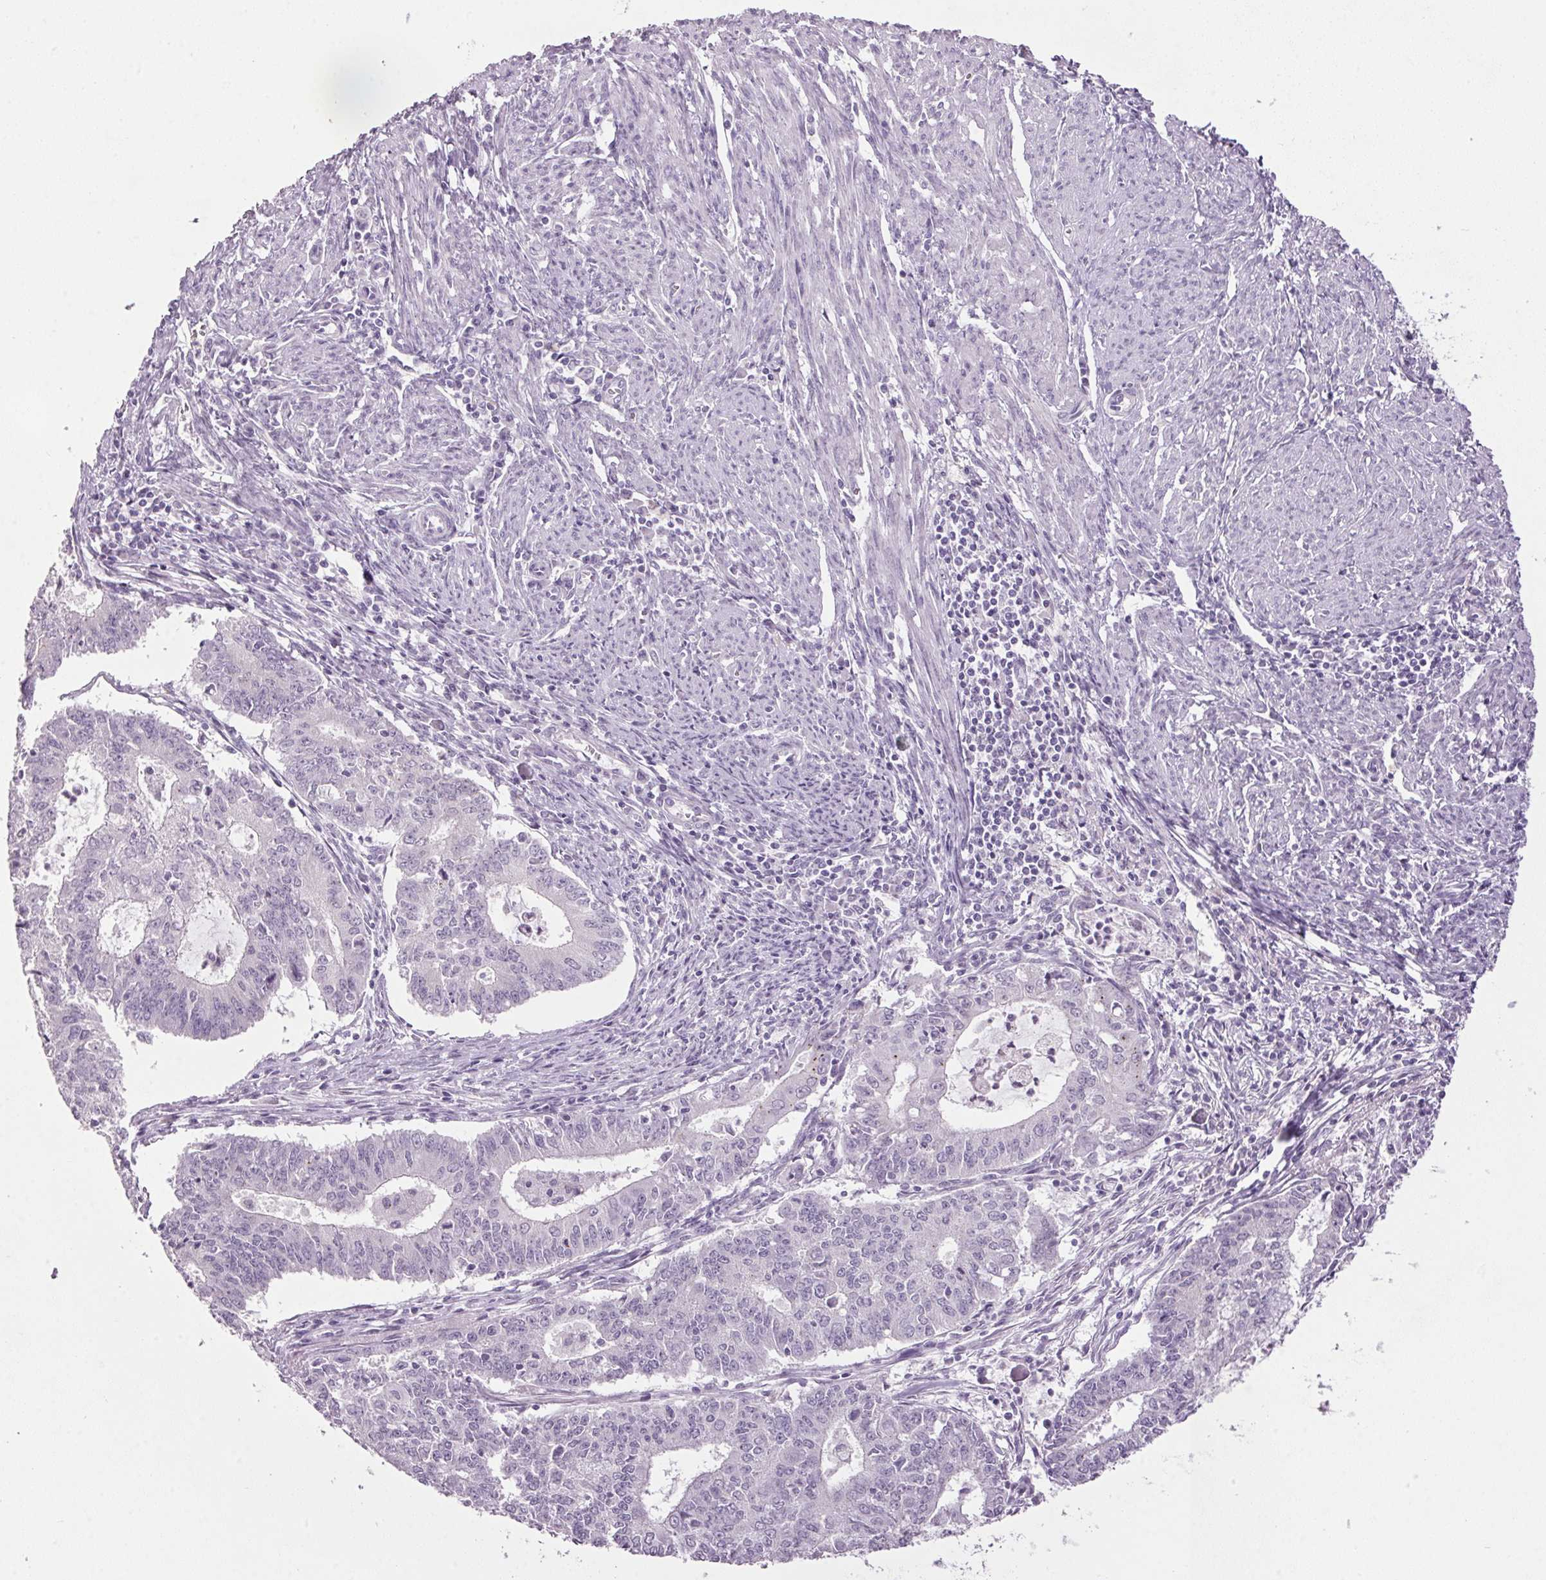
{"staining": {"intensity": "negative", "quantity": "none", "location": "none"}, "tissue": "endometrial cancer", "cell_type": "Tumor cells", "image_type": "cancer", "snomed": [{"axis": "morphology", "description": "Adenocarcinoma, NOS"}, {"axis": "topography", "description": "Endometrium"}], "caption": "Immunohistochemistry histopathology image of neoplastic tissue: human endometrial cancer (adenocarcinoma) stained with DAB demonstrates no significant protein positivity in tumor cells.", "gene": "PPP1R1A", "patient": {"sex": "female", "age": 61}}